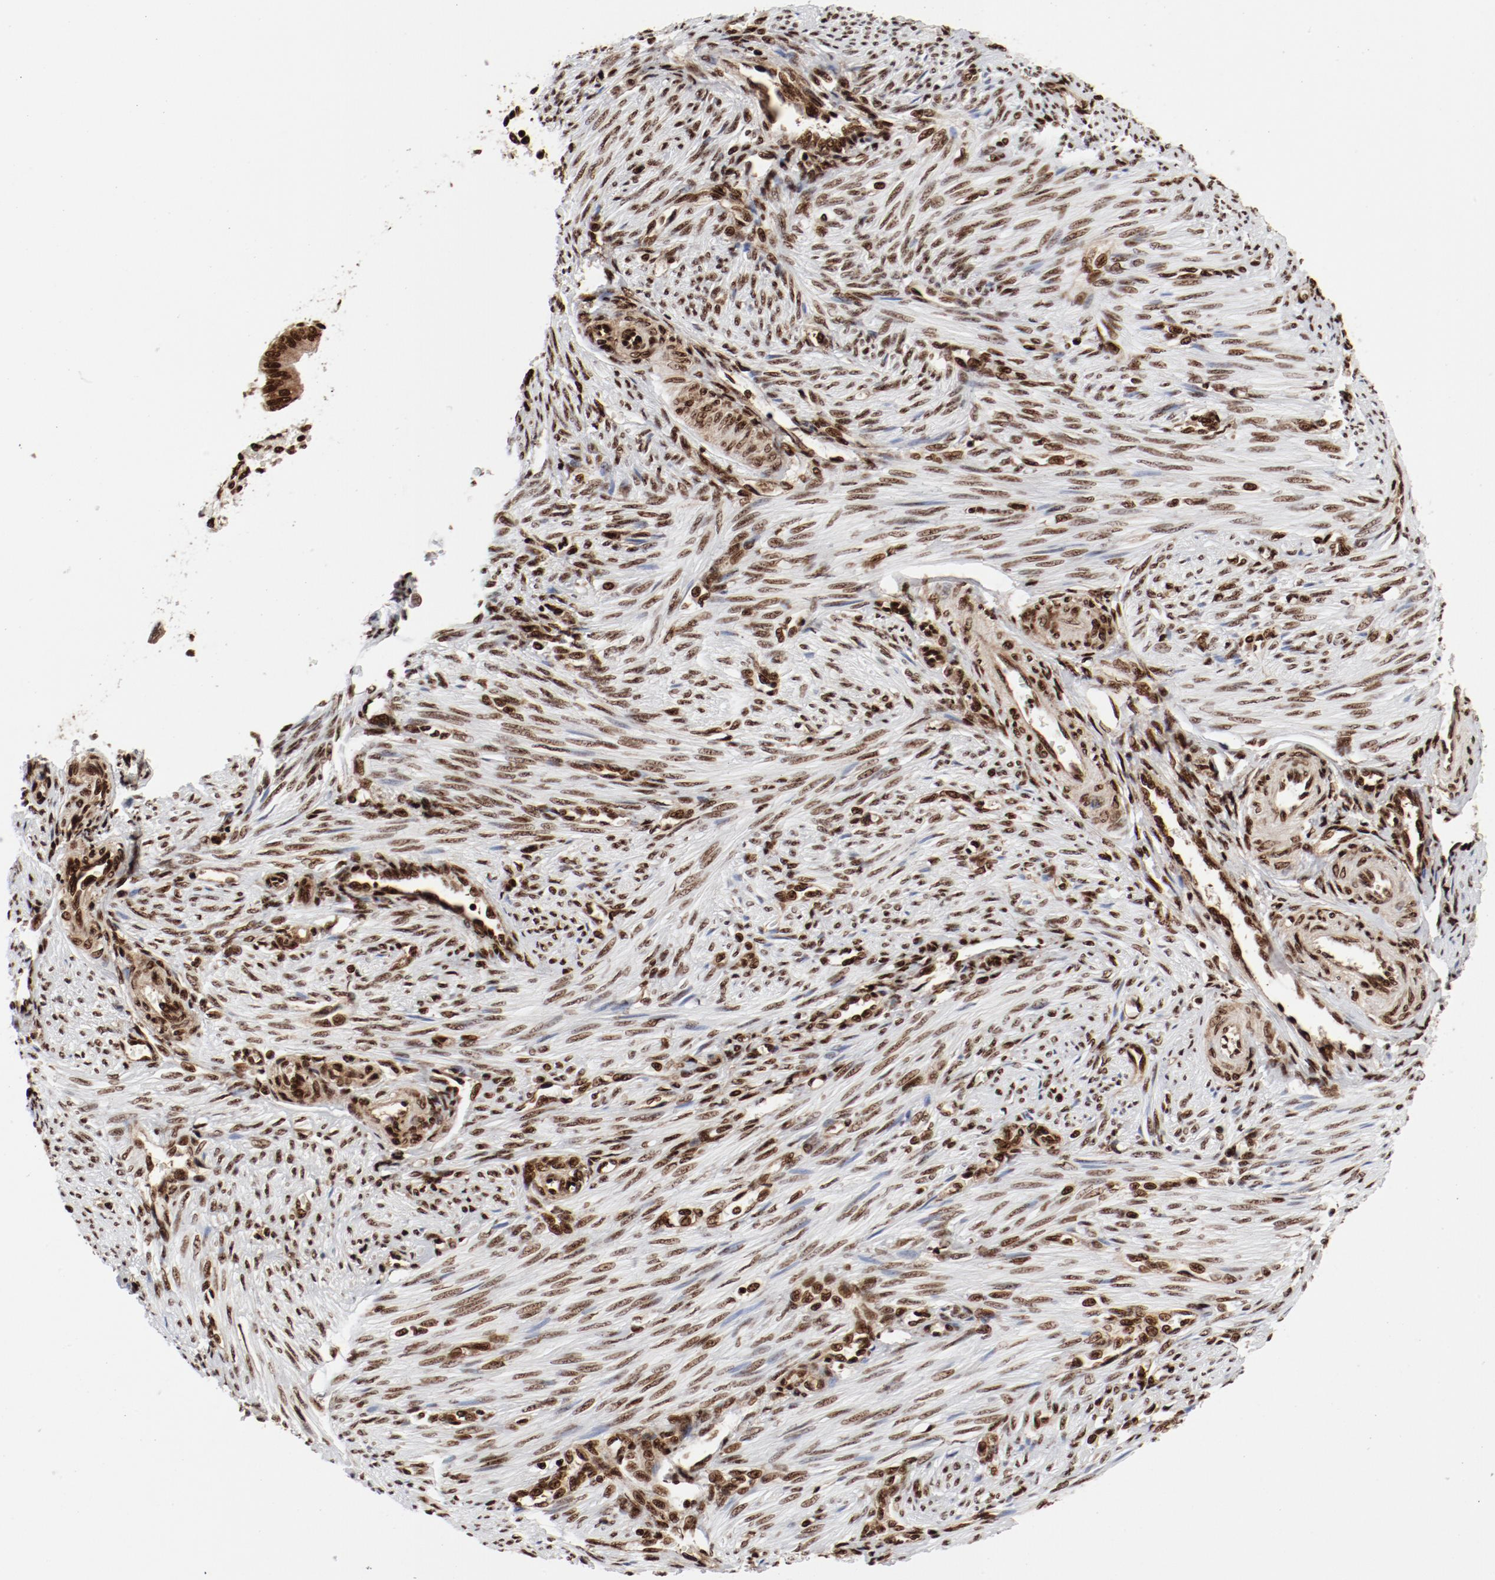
{"staining": {"intensity": "strong", "quantity": ">75%", "location": "nuclear"}, "tissue": "endometrium", "cell_type": "Cells in endometrial stroma", "image_type": "normal", "snomed": [{"axis": "morphology", "description": "Normal tissue, NOS"}, {"axis": "topography", "description": "Endometrium"}], "caption": "Normal endometrium demonstrates strong nuclear expression in approximately >75% of cells in endometrial stroma.", "gene": "NFYB", "patient": {"sex": "female", "age": 27}}